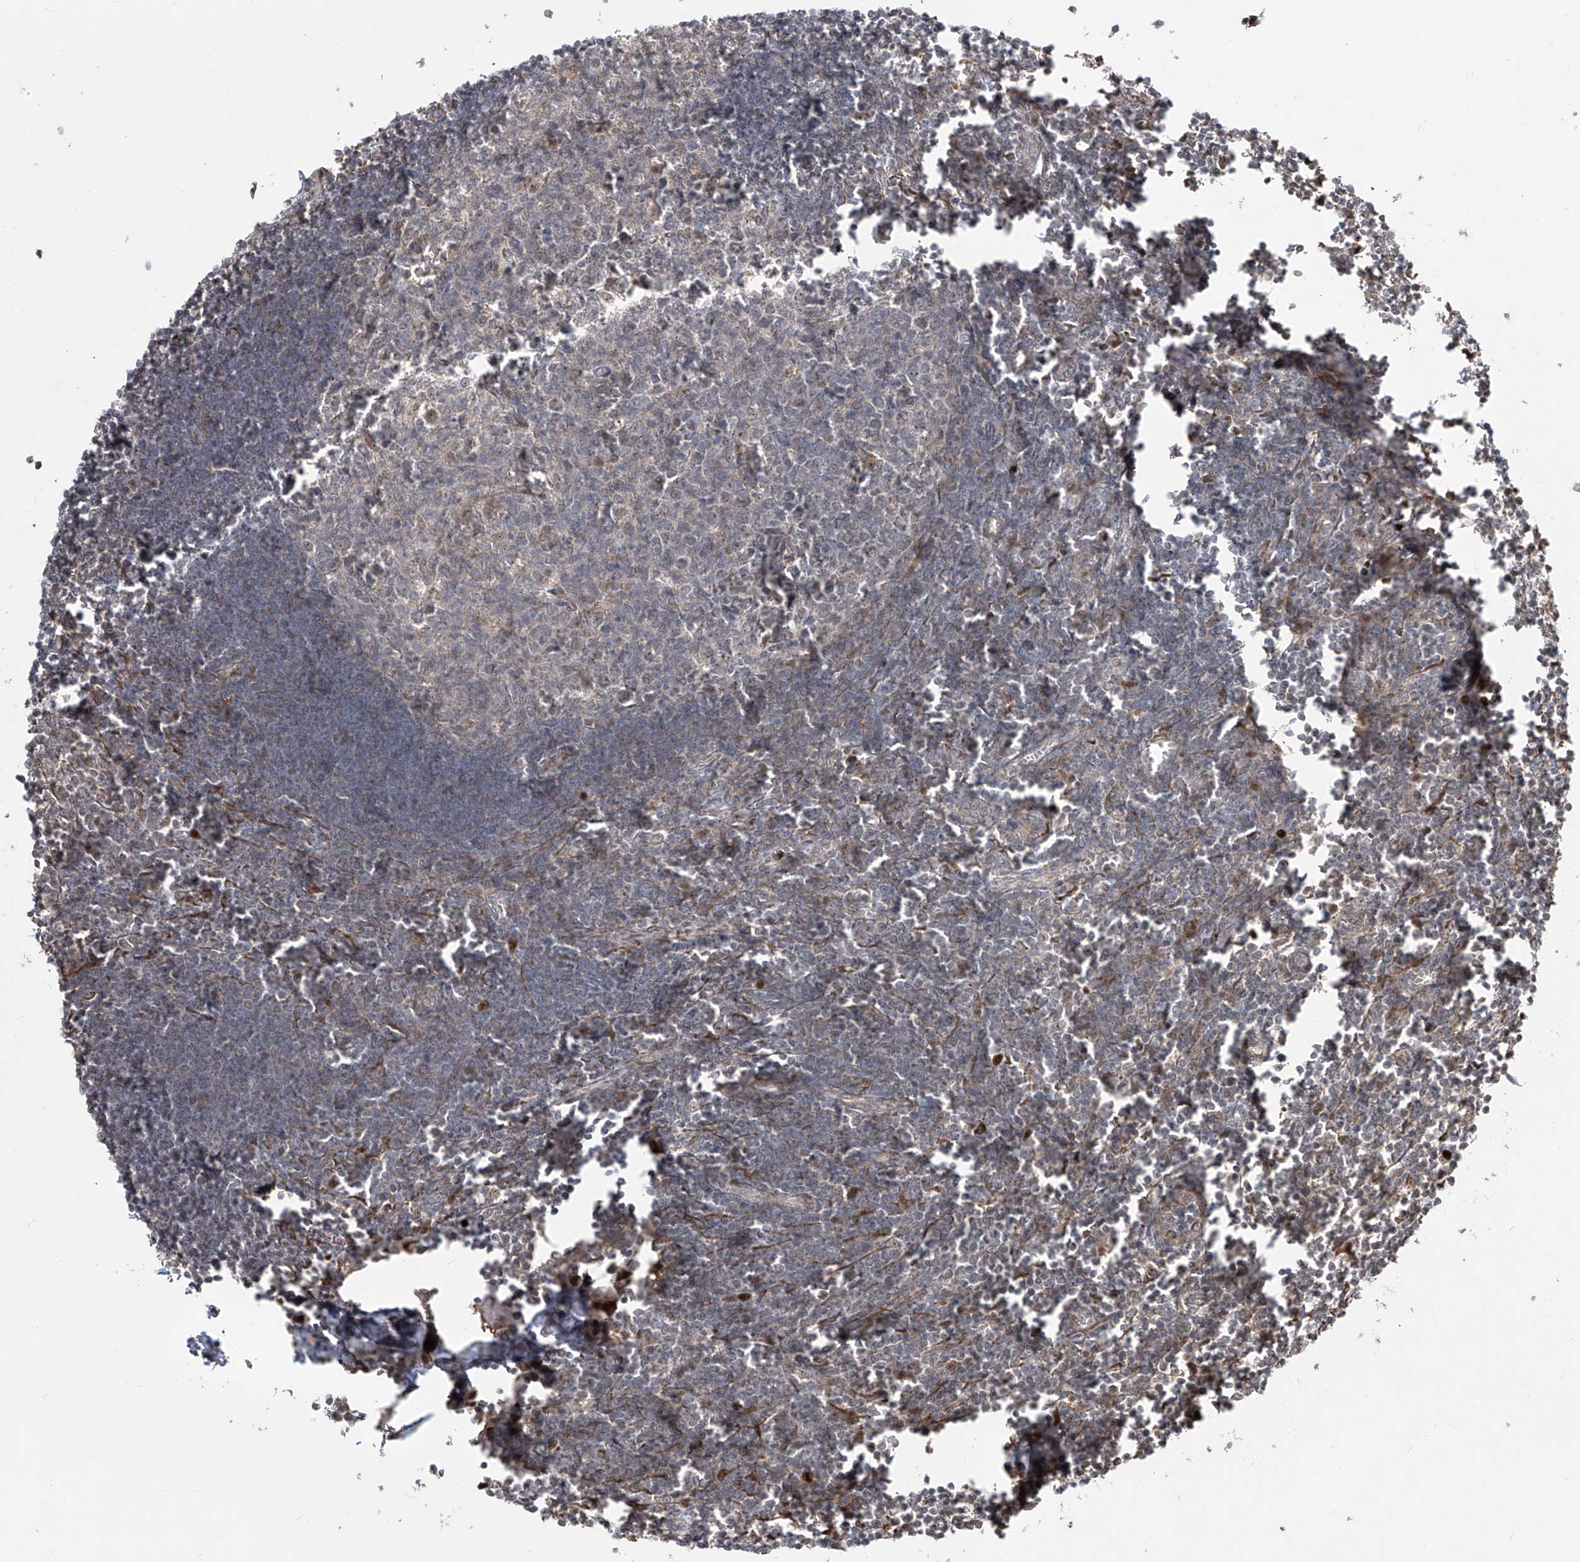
{"staining": {"intensity": "moderate", "quantity": "<25%", "location": "nuclear"}, "tissue": "lymph node", "cell_type": "Germinal center cells", "image_type": "normal", "snomed": [{"axis": "morphology", "description": "Normal tissue, NOS"}, {"axis": "morphology", "description": "Malignant melanoma, Metastatic site"}, {"axis": "topography", "description": "Lymph node"}], "caption": "Lymph node stained with DAB (3,3'-diaminobenzidine) IHC exhibits low levels of moderate nuclear expression in about <25% of germinal center cells.", "gene": "ZNF710", "patient": {"sex": "male", "age": 41}}